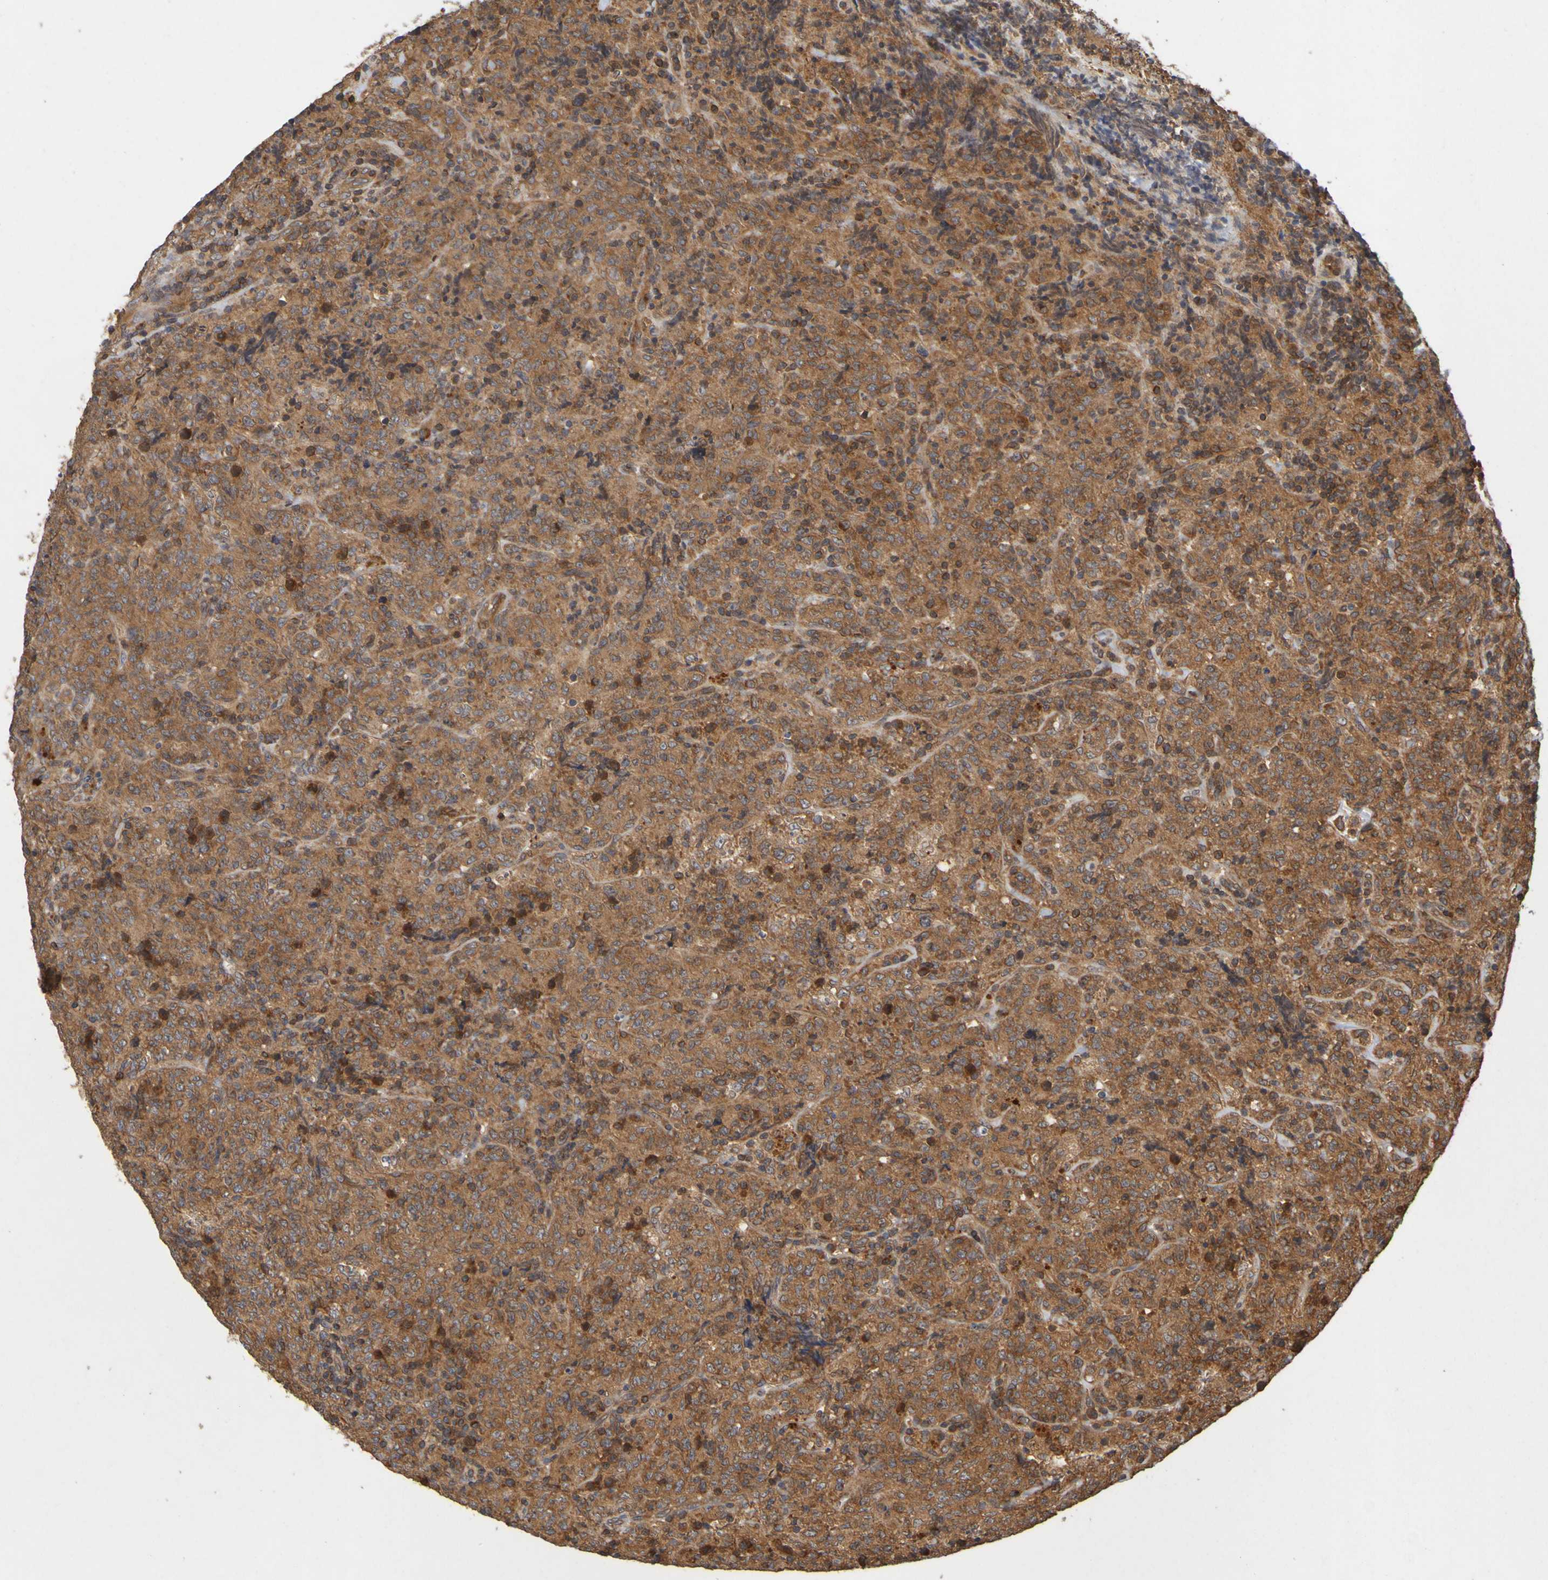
{"staining": {"intensity": "strong", "quantity": "25%-75%", "location": "cytoplasmic/membranous"}, "tissue": "lymphoma", "cell_type": "Tumor cells", "image_type": "cancer", "snomed": [{"axis": "morphology", "description": "Malignant lymphoma, non-Hodgkin's type, High grade"}, {"axis": "topography", "description": "Tonsil"}], "caption": "Immunohistochemical staining of human malignant lymphoma, non-Hodgkin's type (high-grade) reveals strong cytoplasmic/membranous protein staining in approximately 25%-75% of tumor cells.", "gene": "OCRL", "patient": {"sex": "female", "age": 36}}